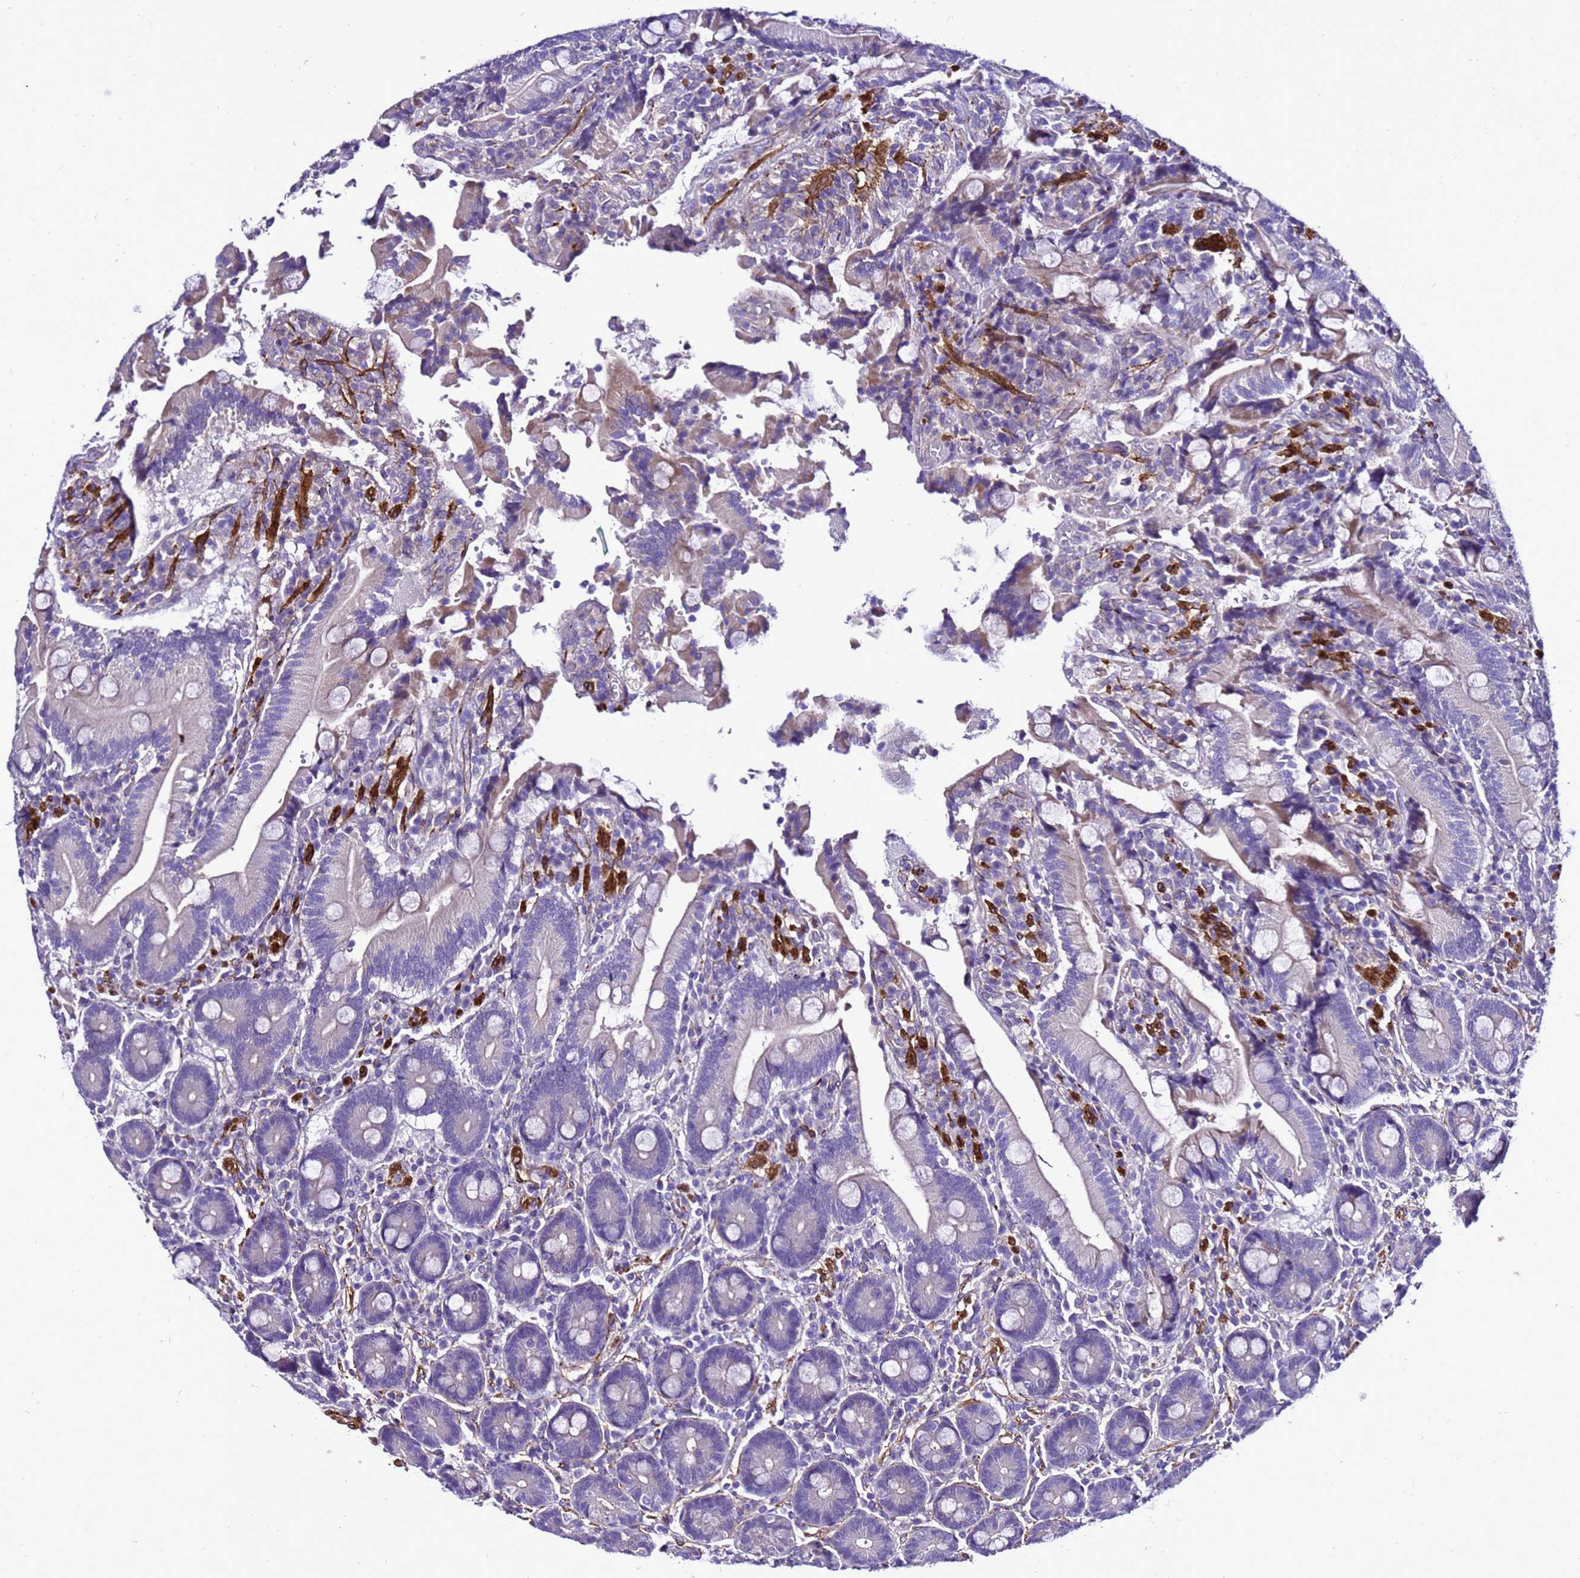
{"staining": {"intensity": "negative", "quantity": "none", "location": "none"}, "tissue": "duodenum", "cell_type": "Glandular cells", "image_type": "normal", "snomed": [{"axis": "morphology", "description": "Normal tissue, NOS"}, {"axis": "topography", "description": "Duodenum"}], "caption": "A high-resolution micrograph shows IHC staining of benign duodenum, which displays no significant positivity in glandular cells.", "gene": "GZF1", "patient": {"sex": "female", "age": 62}}